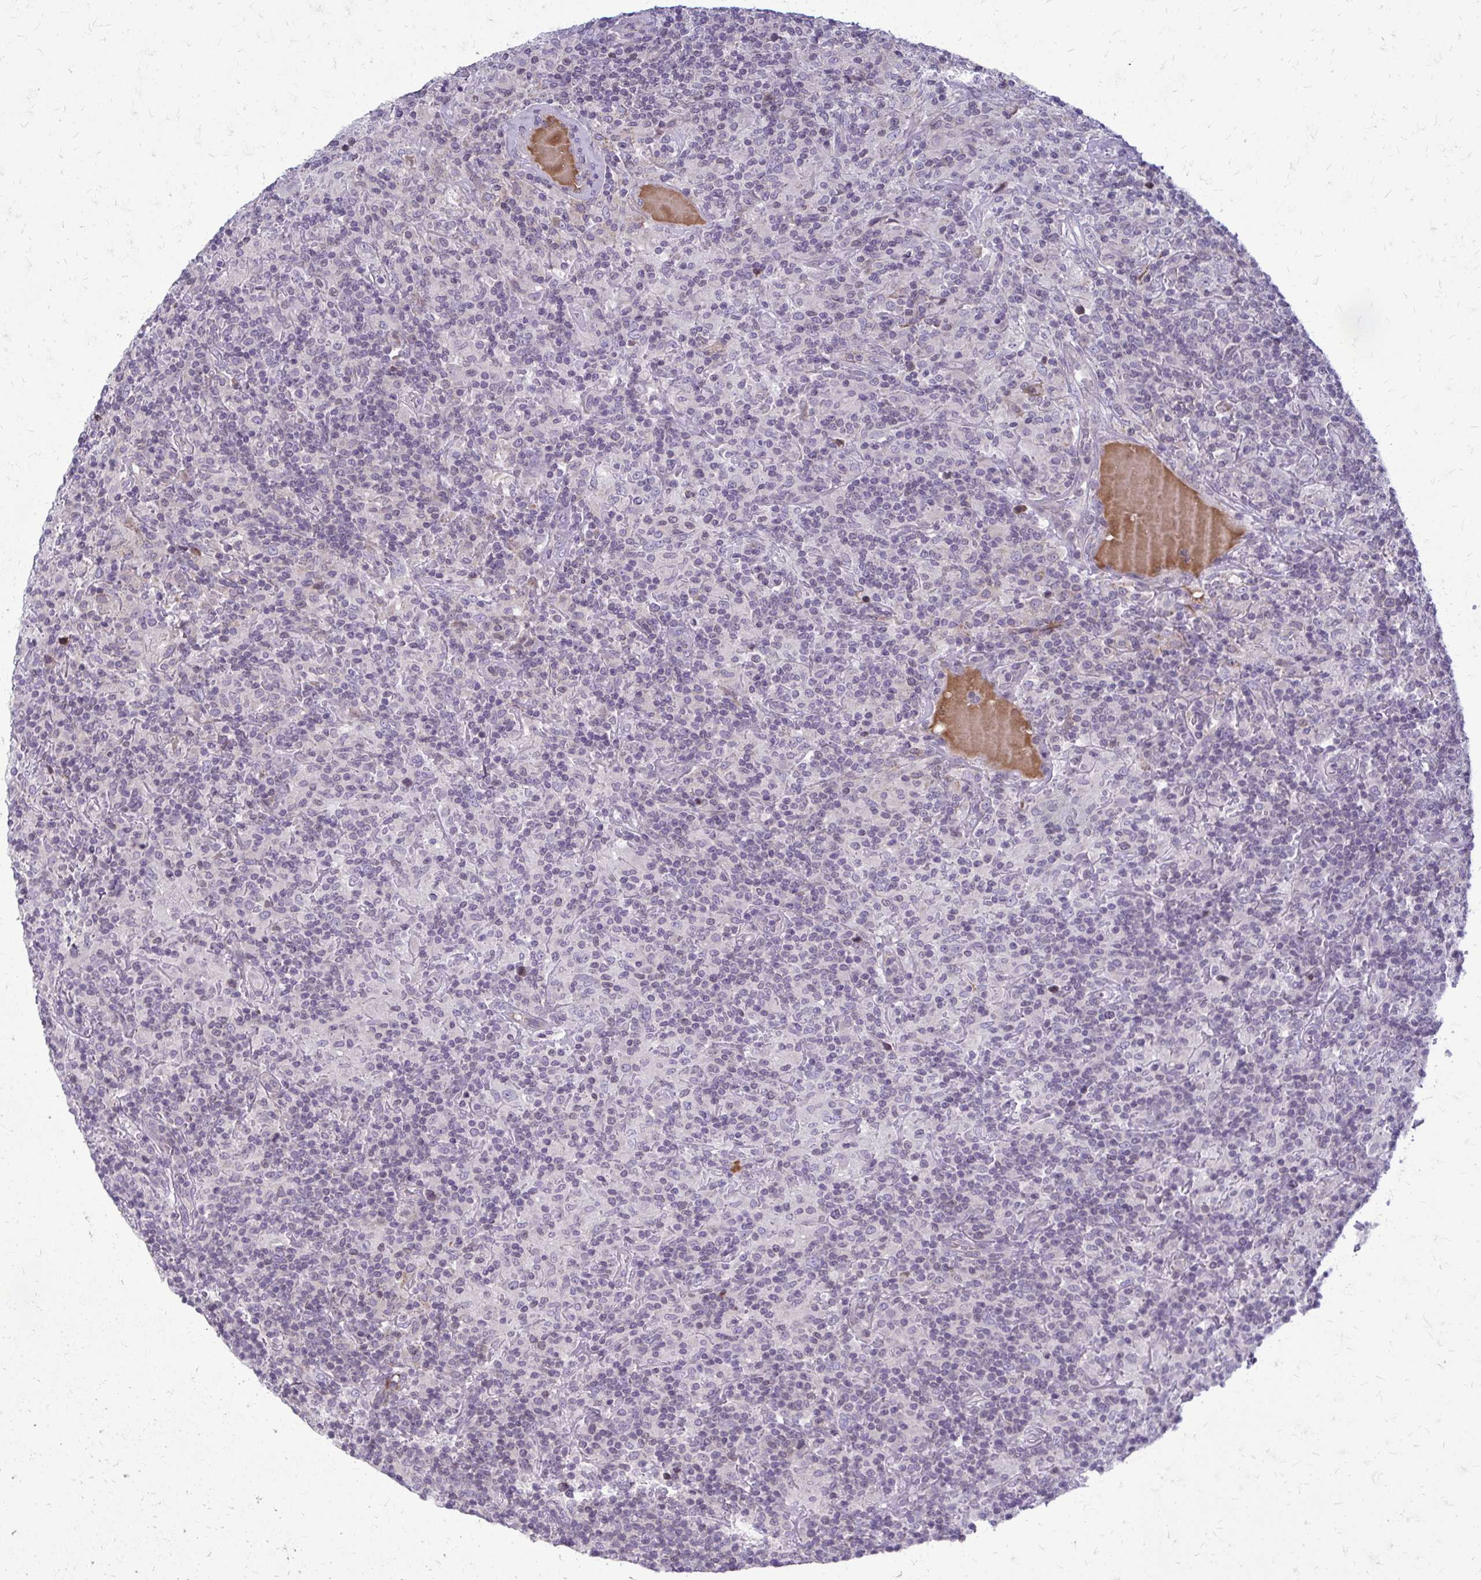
{"staining": {"intensity": "negative", "quantity": "none", "location": "none"}, "tissue": "lymphoma", "cell_type": "Tumor cells", "image_type": "cancer", "snomed": [{"axis": "morphology", "description": "Hodgkin's disease, NOS"}, {"axis": "topography", "description": "Lymph node"}], "caption": "This is an IHC photomicrograph of Hodgkin's disease. There is no positivity in tumor cells.", "gene": "MCRIP2", "patient": {"sex": "male", "age": 70}}